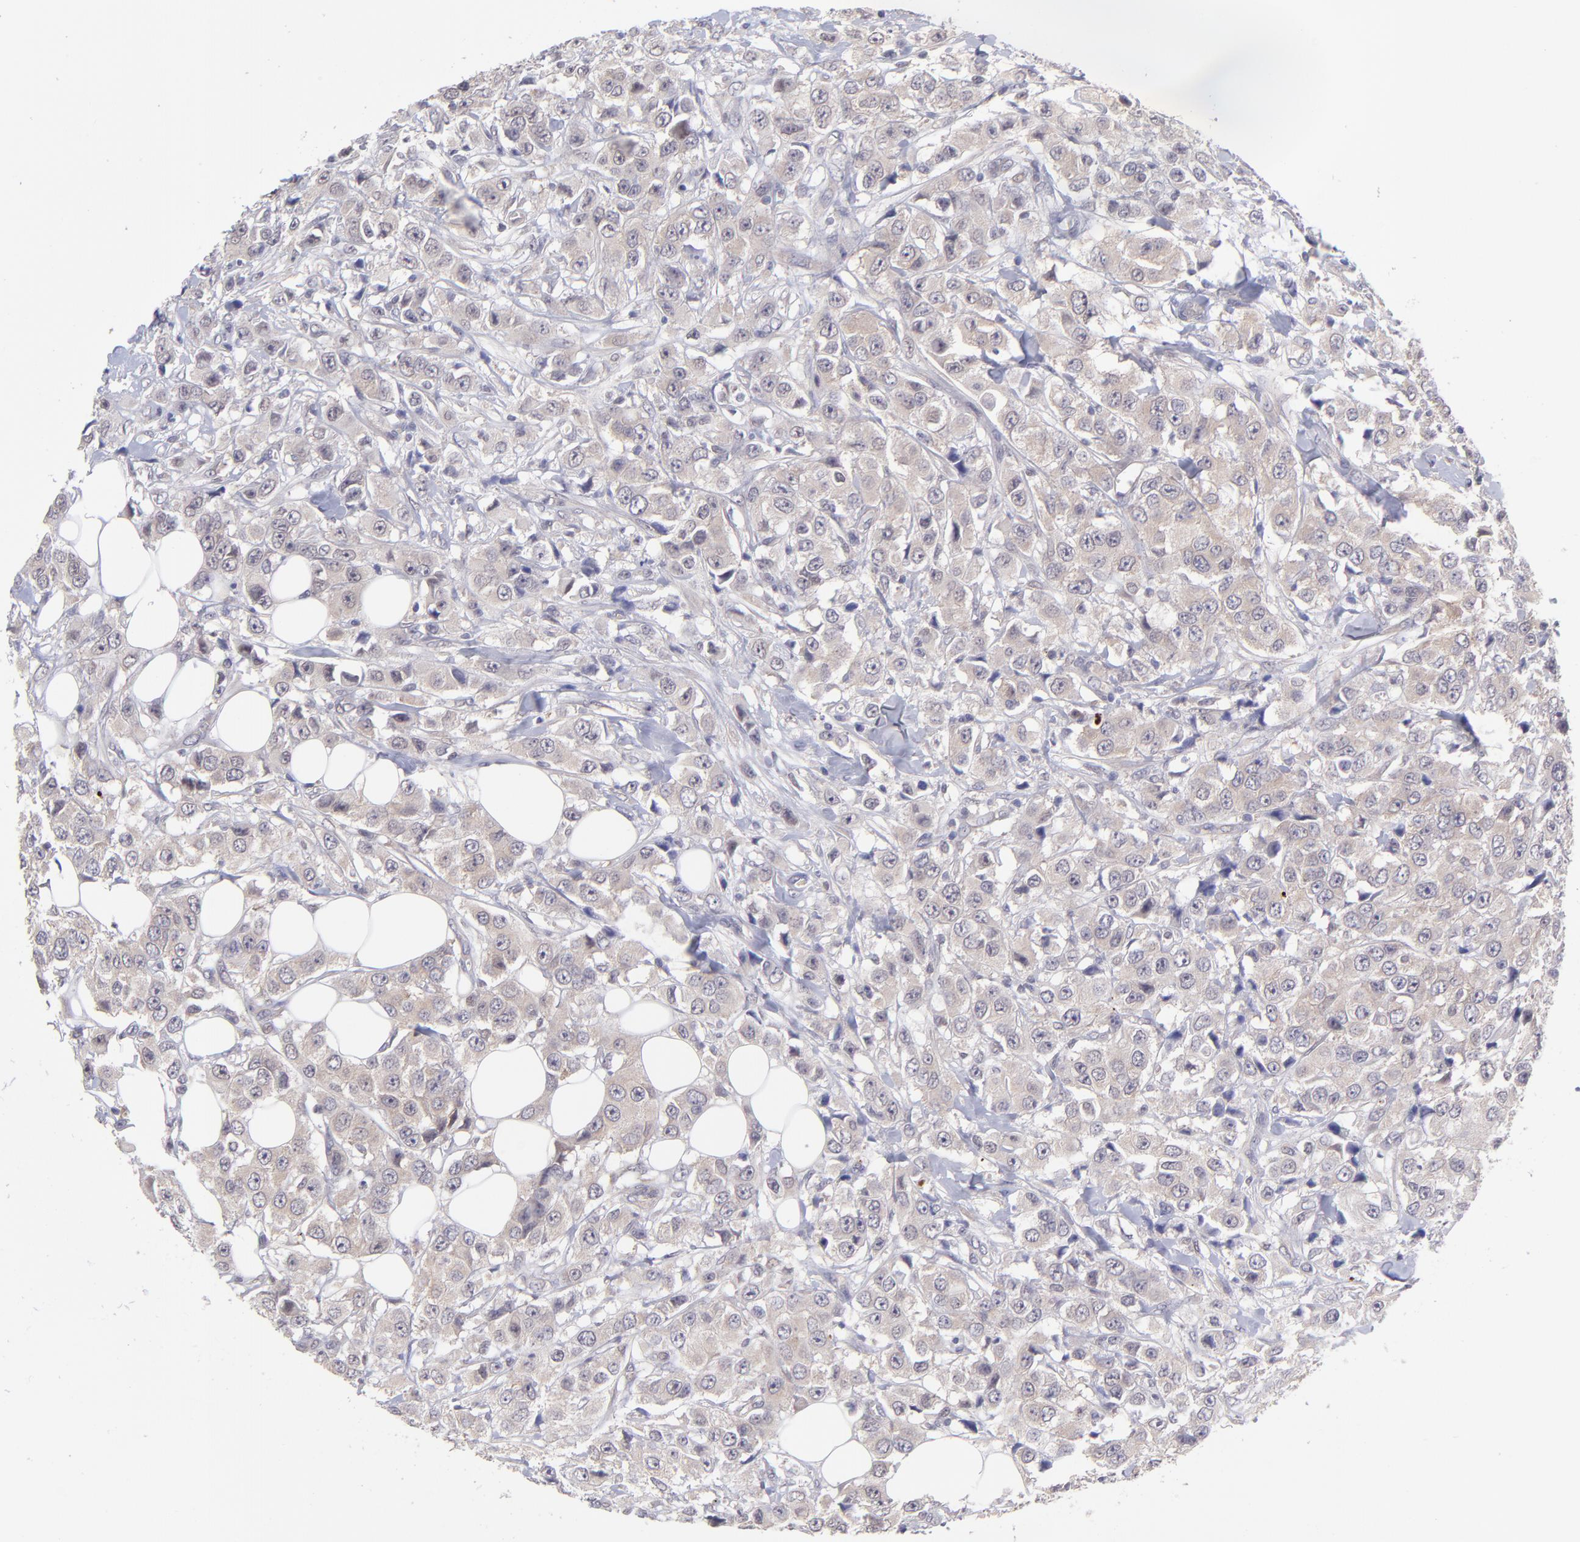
{"staining": {"intensity": "weak", "quantity": ">75%", "location": "cytoplasmic/membranous"}, "tissue": "breast cancer", "cell_type": "Tumor cells", "image_type": "cancer", "snomed": [{"axis": "morphology", "description": "Duct carcinoma"}, {"axis": "topography", "description": "Breast"}], "caption": "Immunohistochemistry (IHC) of breast cancer reveals low levels of weak cytoplasmic/membranous expression in about >75% of tumor cells.", "gene": "NSF", "patient": {"sex": "female", "age": 58}}